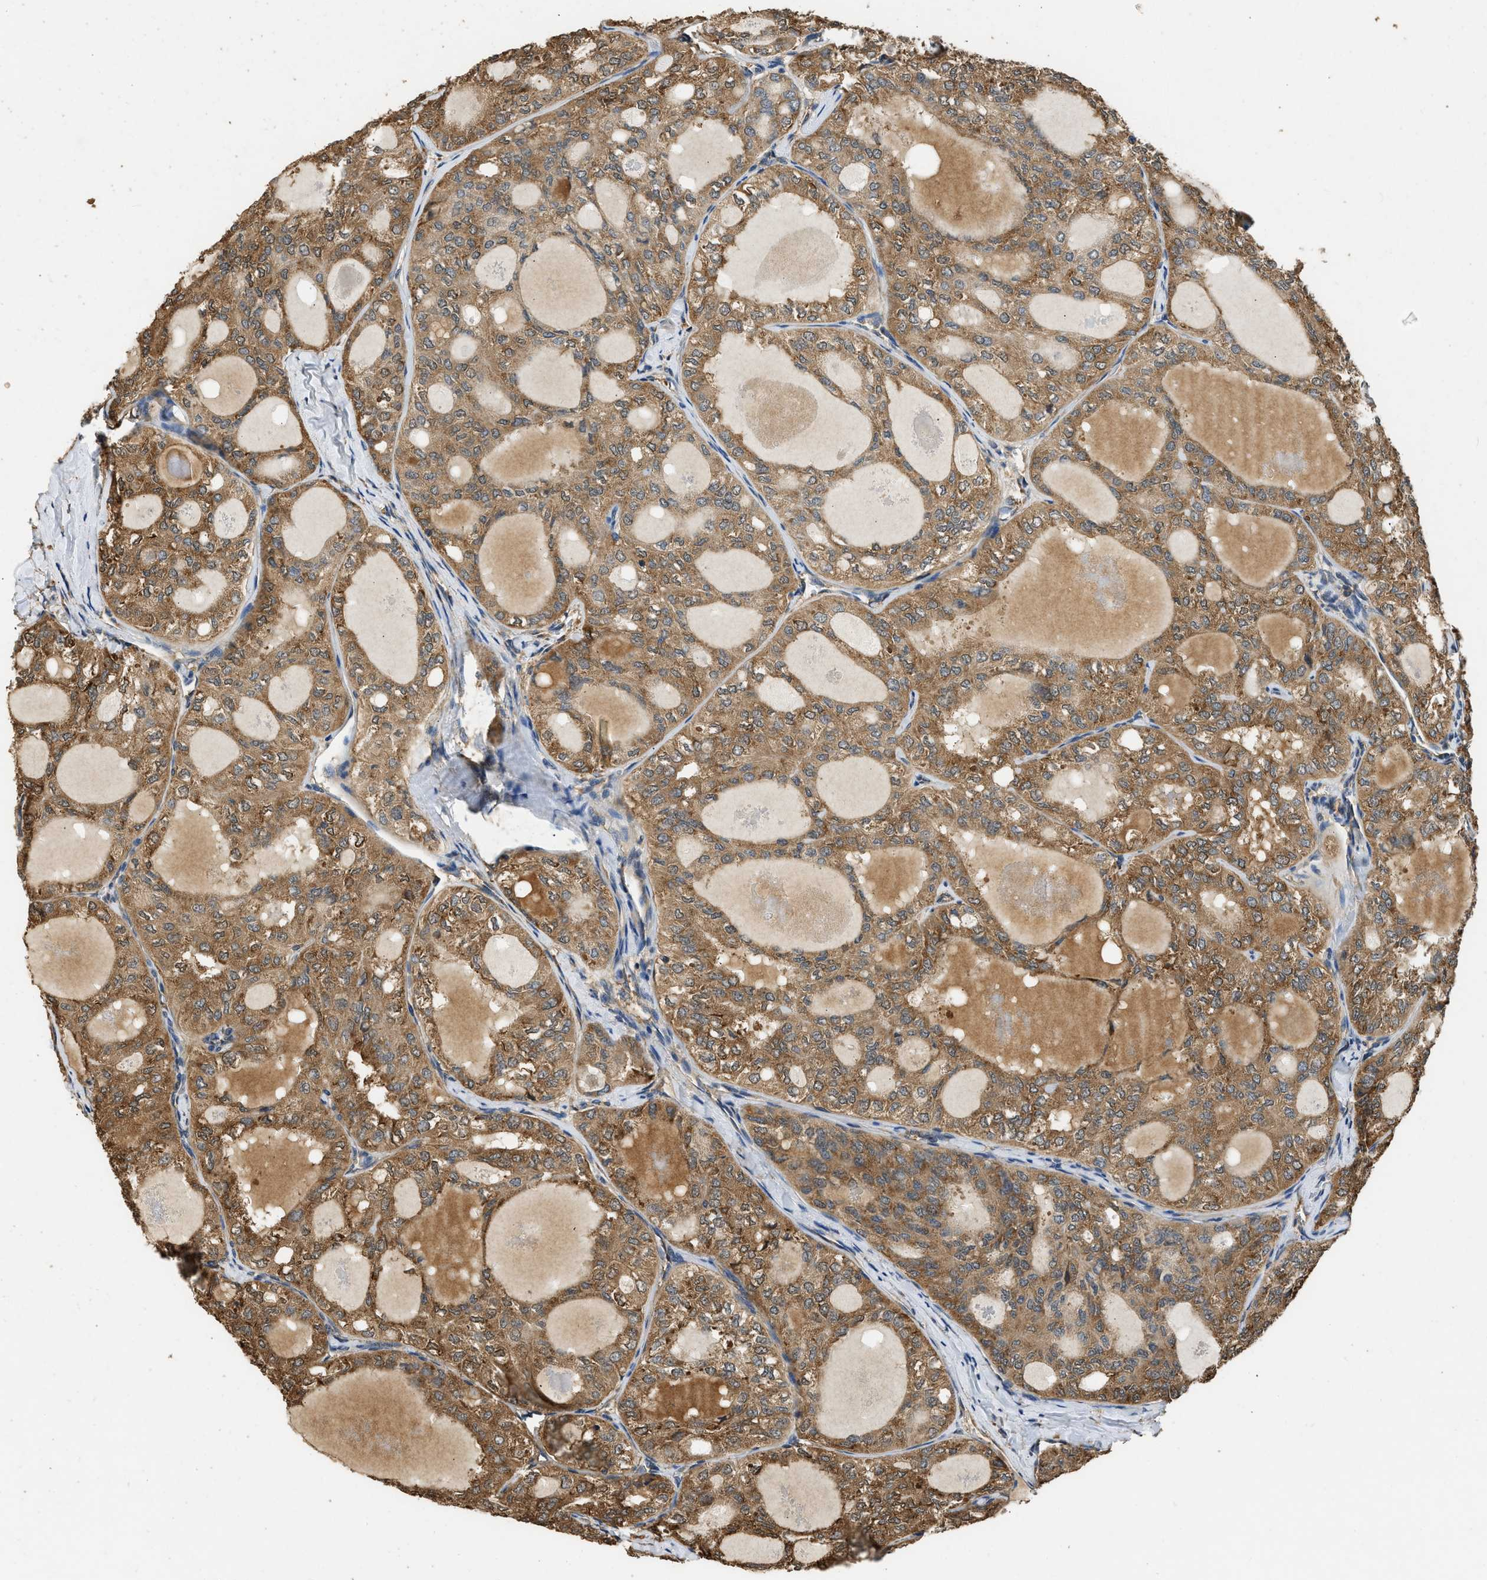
{"staining": {"intensity": "moderate", "quantity": ">75%", "location": "cytoplasmic/membranous"}, "tissue": "thyroid cancer", "cell_type": "Tumor cells", "image_type": "cancer", "snomed": [{"axis": "morphology", "description": "Follicular adenoma carcinoma, NOS"}, {"axis": "topography", "description": "Thyroid gland"}], "caption": "Protein expression analysis of human follicular adenoma carcinoma (thyroid) reveals moderate cytoplasmic/membranous staining in about >75% of tumor cells. (brown staining indicates protein expression, while blue staining denotes nuclei).", "gene": "SLC36A4", "patient": {"sex": "male", "age": 75}}